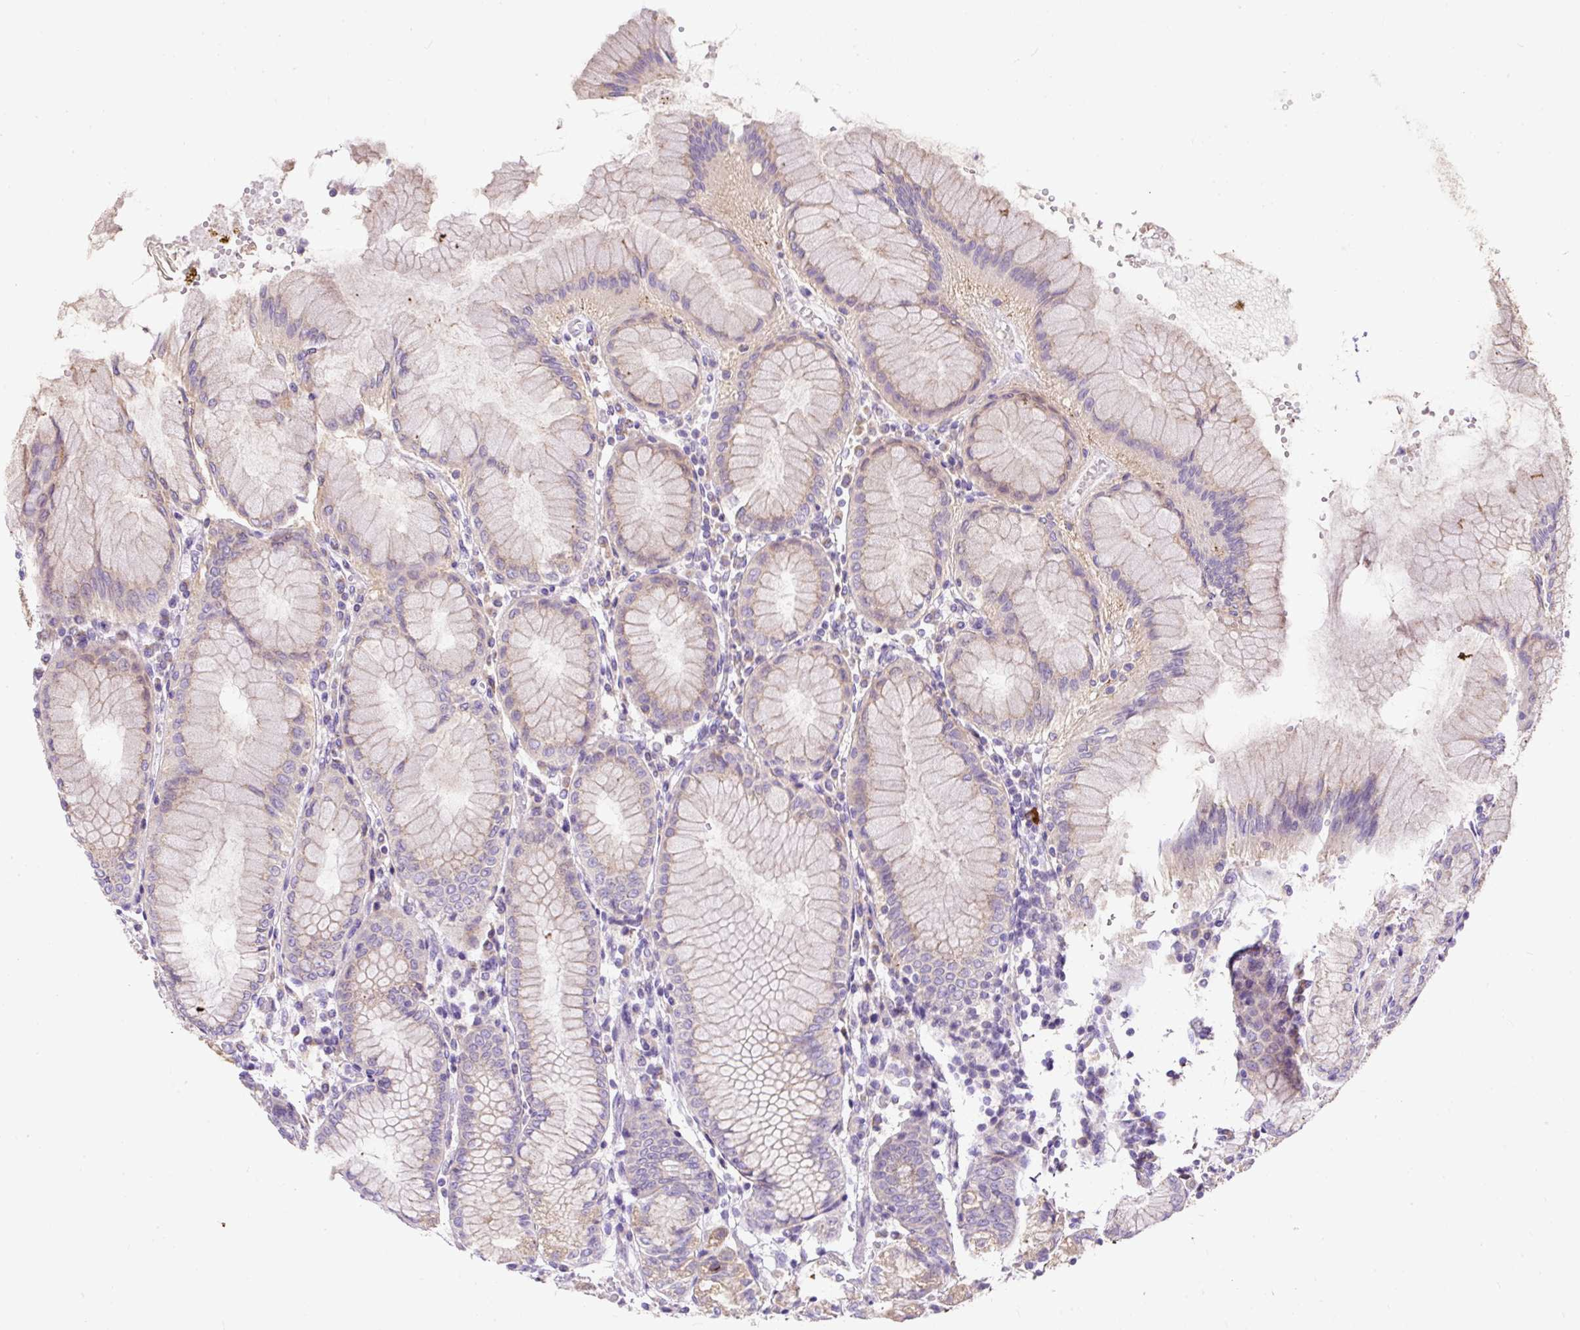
{"staining": {"intensity": "weak", "quantity": "25%-75%", "location": "cytoplasmic/membranous"}, "tissue": "stomach", "cell_type": "Glandular cells", "image_type": "normal", "snomed": [{"axis": "morphology", "description": "Normal tissue, NOS"}, {"axis": "topography", "description": "Stomach"}], "caption": "A micrograph of stomach stained for a protein reveals weak cytoplasmic/membranous brown staining in glandular cells. (brown staining indicates protein expression, while blue staining denotes nuclei).", "gene": "SUSD5", "patient": {"sex": "female", "age": 57}}